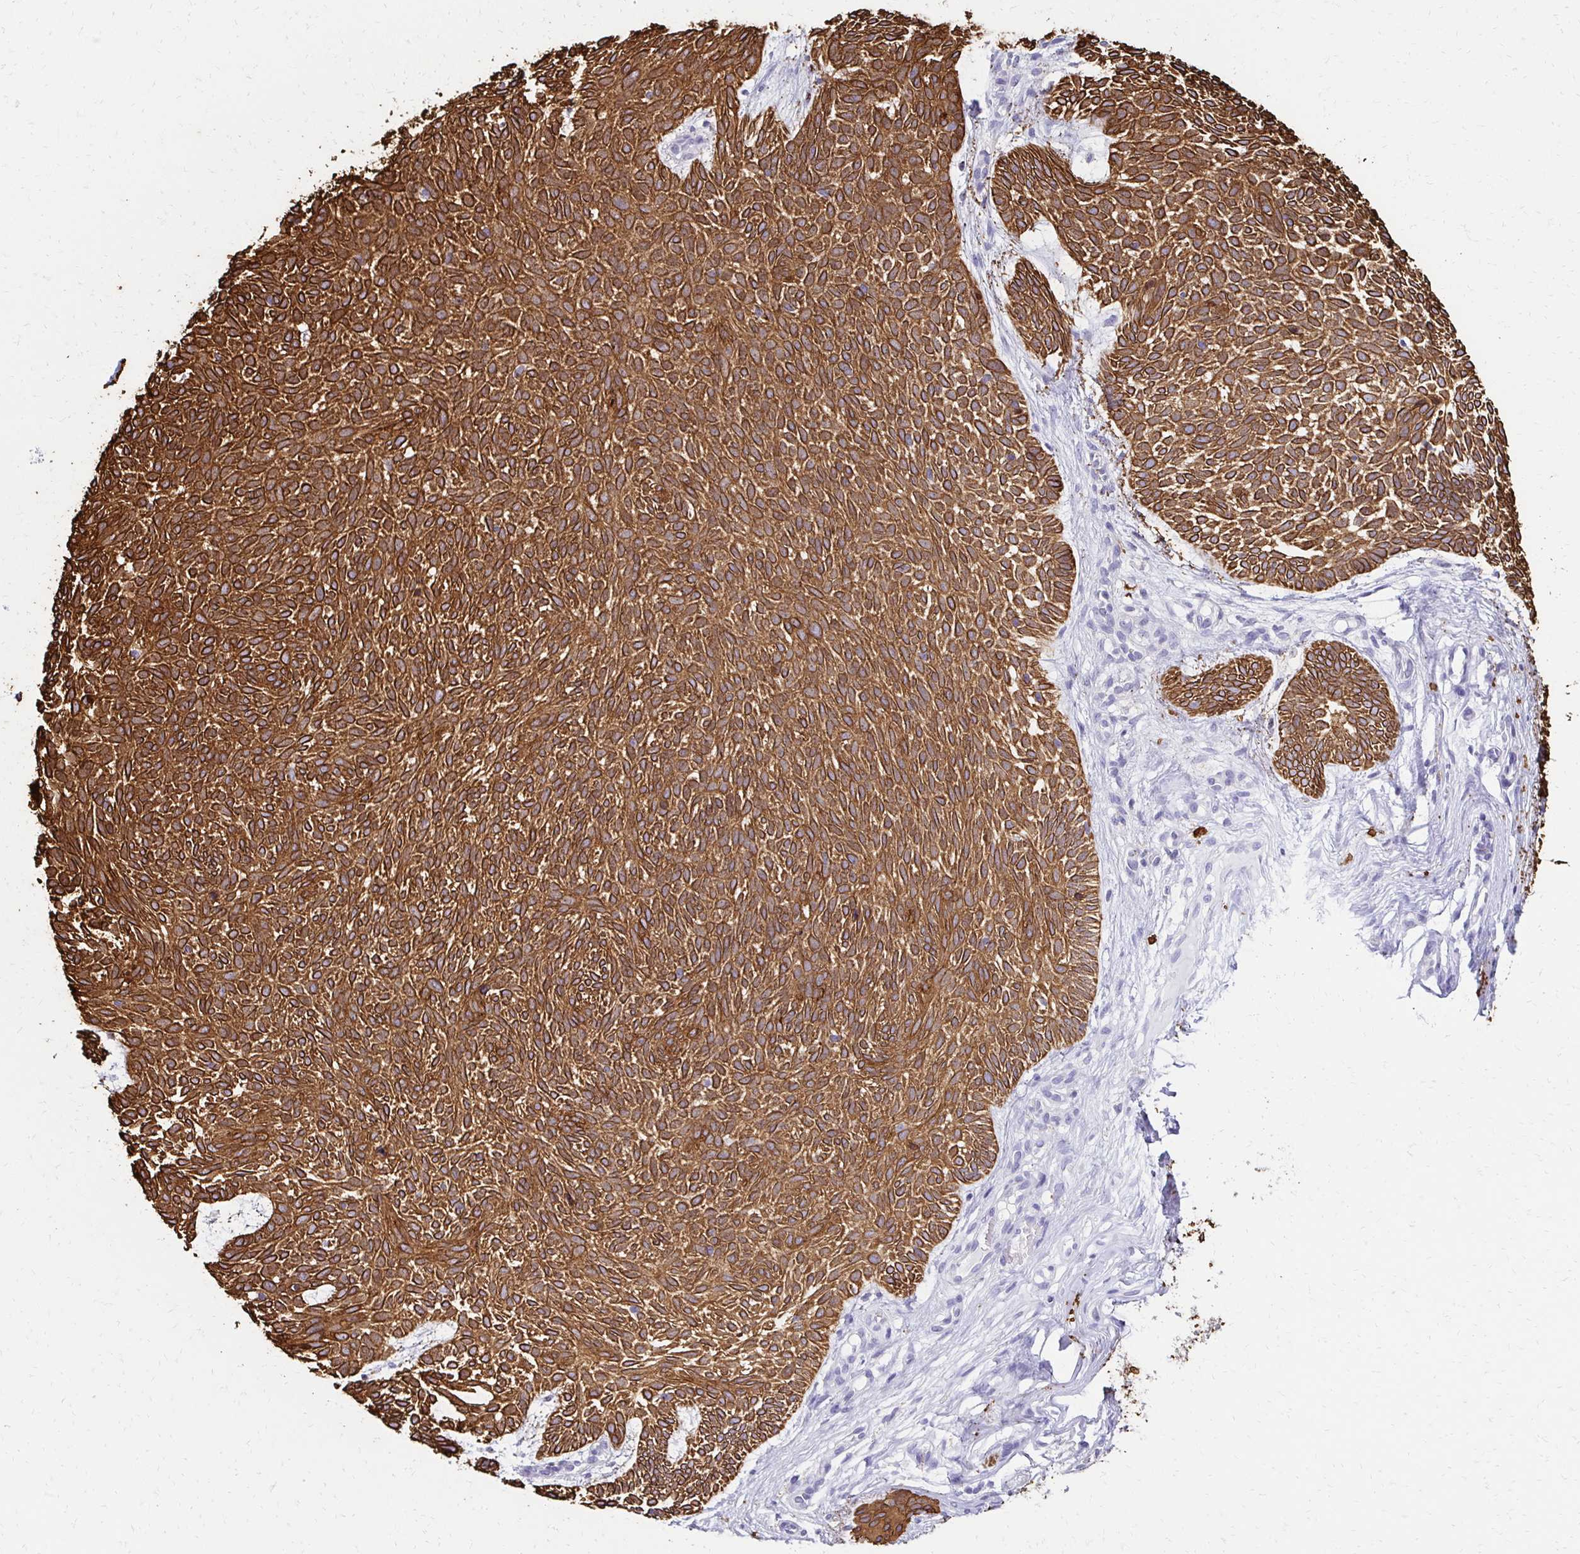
{"staining": {"intensity": "strong", "quantity": ">75%", "location": "cytoplasmic/membranous"}, "tissue": "skin cancer", "cell_type": "Tumor cells", "image_type": "cancer", "snomed": [{"axis": "morphology", "description": "Basal cell carcinoma"}, {"axis": "topography", "description": "Skin"}], "caption": "An immunohistochemistry photomicrograph of tumor tissue is shown. Protein staining in brown highlights strong cytoplasmic/membranous positivity in skin cancer within tumor cells.", "gene": "C1QTNF2", "patient": {"sex": "male", "age": 89}}